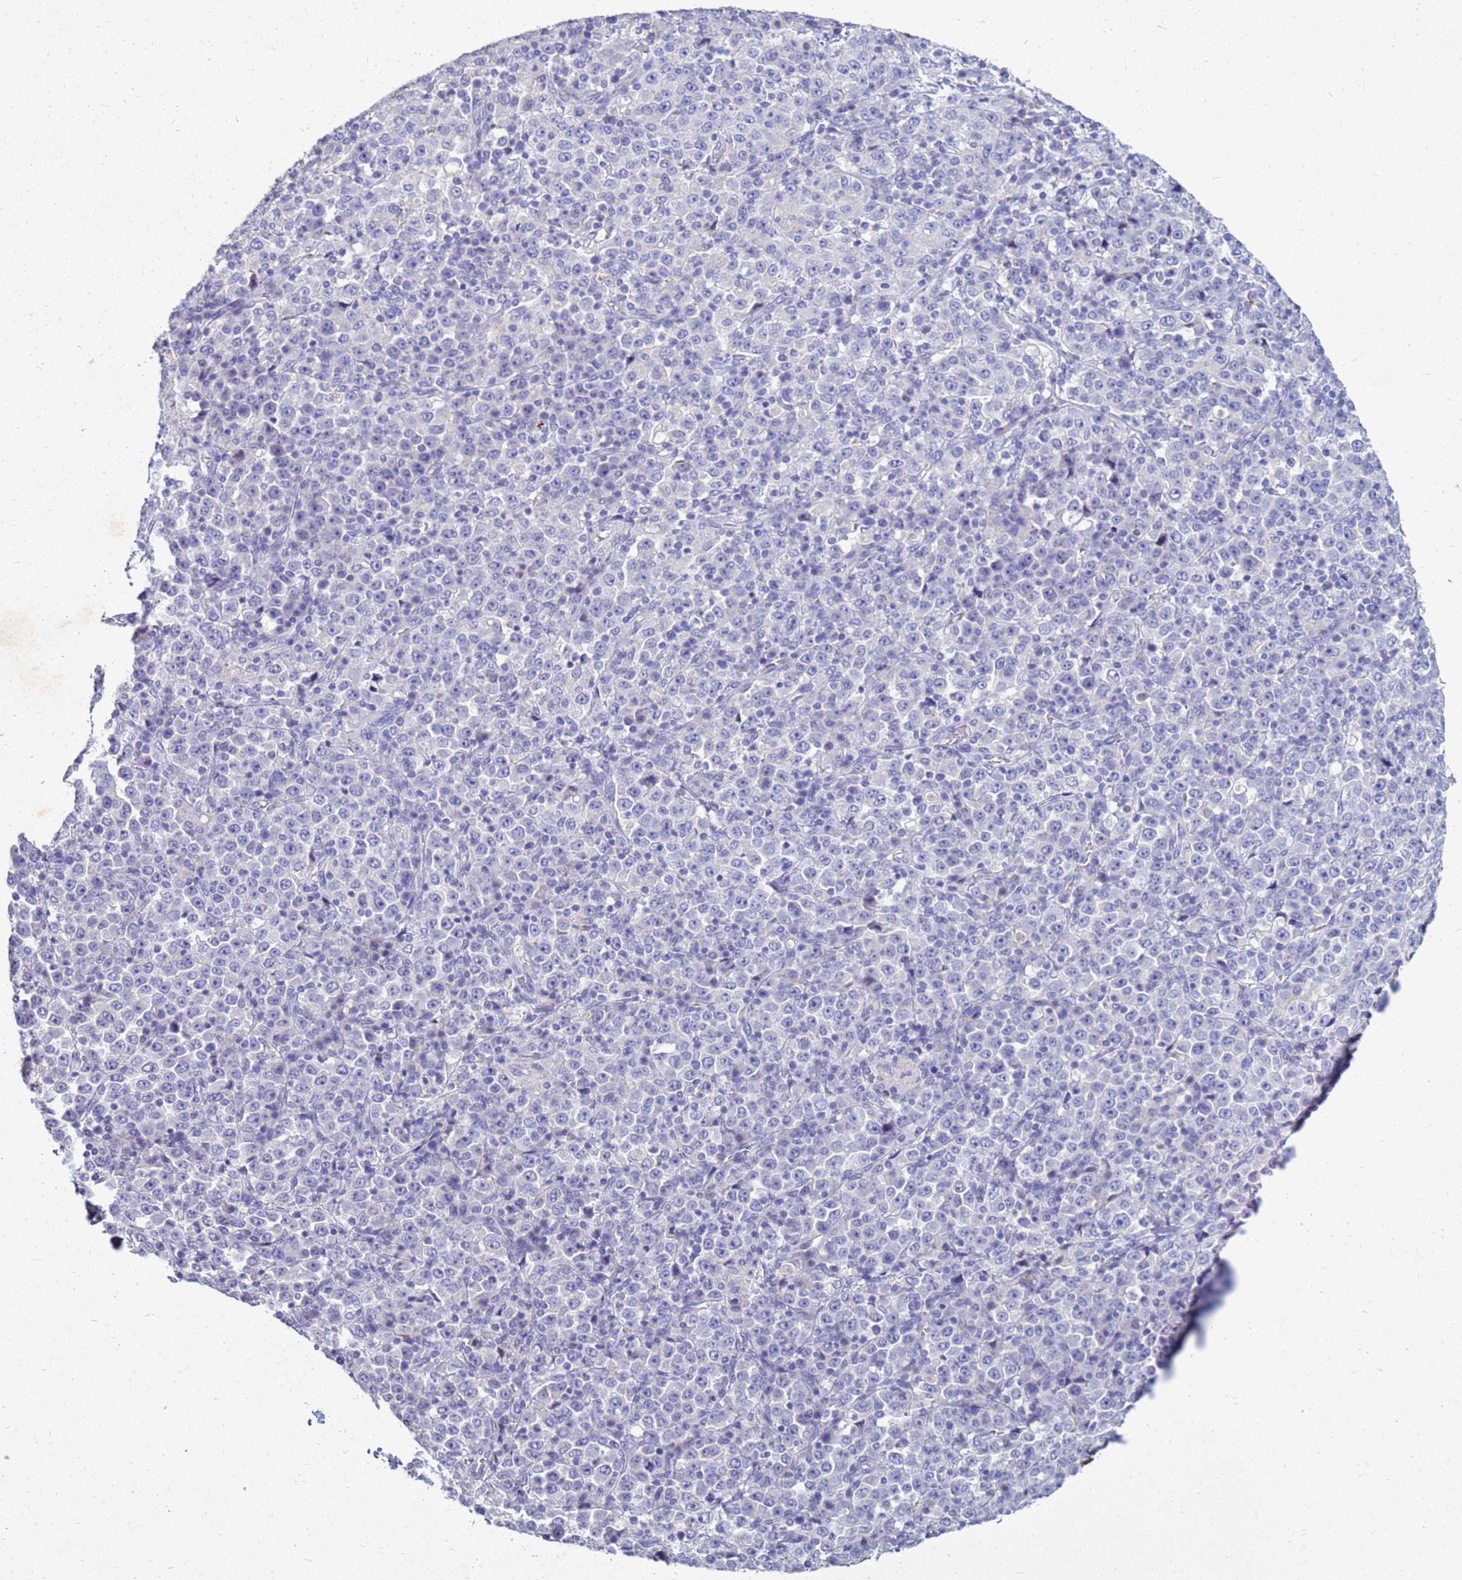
{"staining": {"intensity": "negative", "quantity": "none", "location": "none"}, "tissue": "stomach cancer", "cell_type": "Tumor cells", "image_type": "cancer", "snomed": [{"axis": "morphology", "description": "Normal tissue, NOS"}, {"axis": "morphology", "description": "Adenocarcinoma, NOS"}, {"axis": "topography", "description": "Stomach, upper"}, {"axis": "topography", "description": "Stomach"}], "caption": "Micrograph shows no protein staining in tumor cells of stomach adenocarcinoma tissue. (DAB (3,3'-diaminobenzidine) immunohistochemistry visualized using brightfield microscopy, high magnification).", "gene": "AKR1C1", "patient": {"sex": "male", "age": 59}}